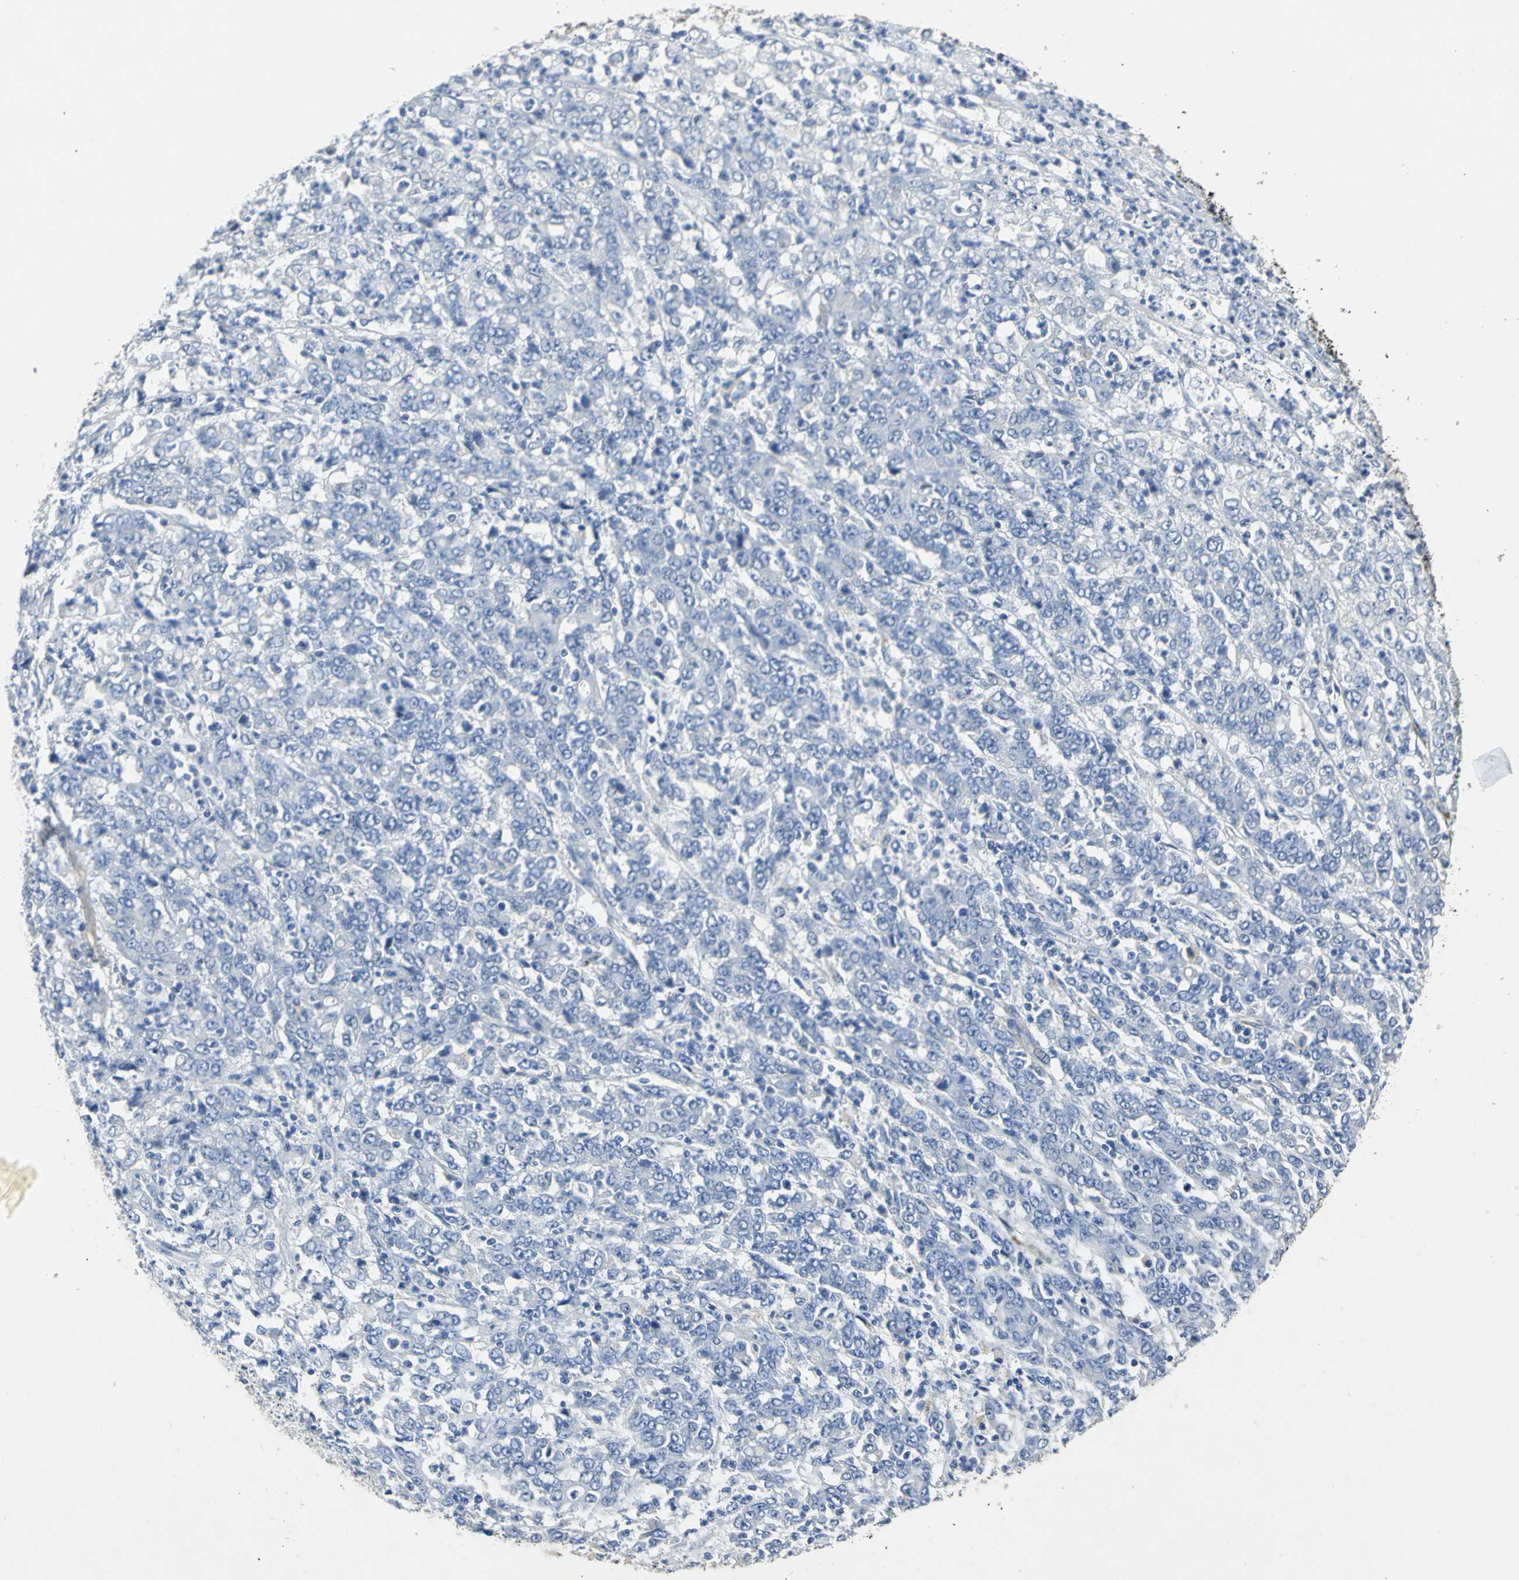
{"staining": {"intensity": "negative", "quantity": "none", "location": "none"}, "tissue": "stomach cancer", "cell_type": "Tumor cells", "image_type": "cancer", "snomed": [{"axis": "morphology", "description": "Adenocarcinoma, NOS"}, {"axis": "topography", "description": "Stomach, lower"}], "caption": "Protein analysis of stomach cancer reveals no significant positivity in tumor cells.", "gene": "EFNB3", "patient": {"sex": "female", "age": 71}}